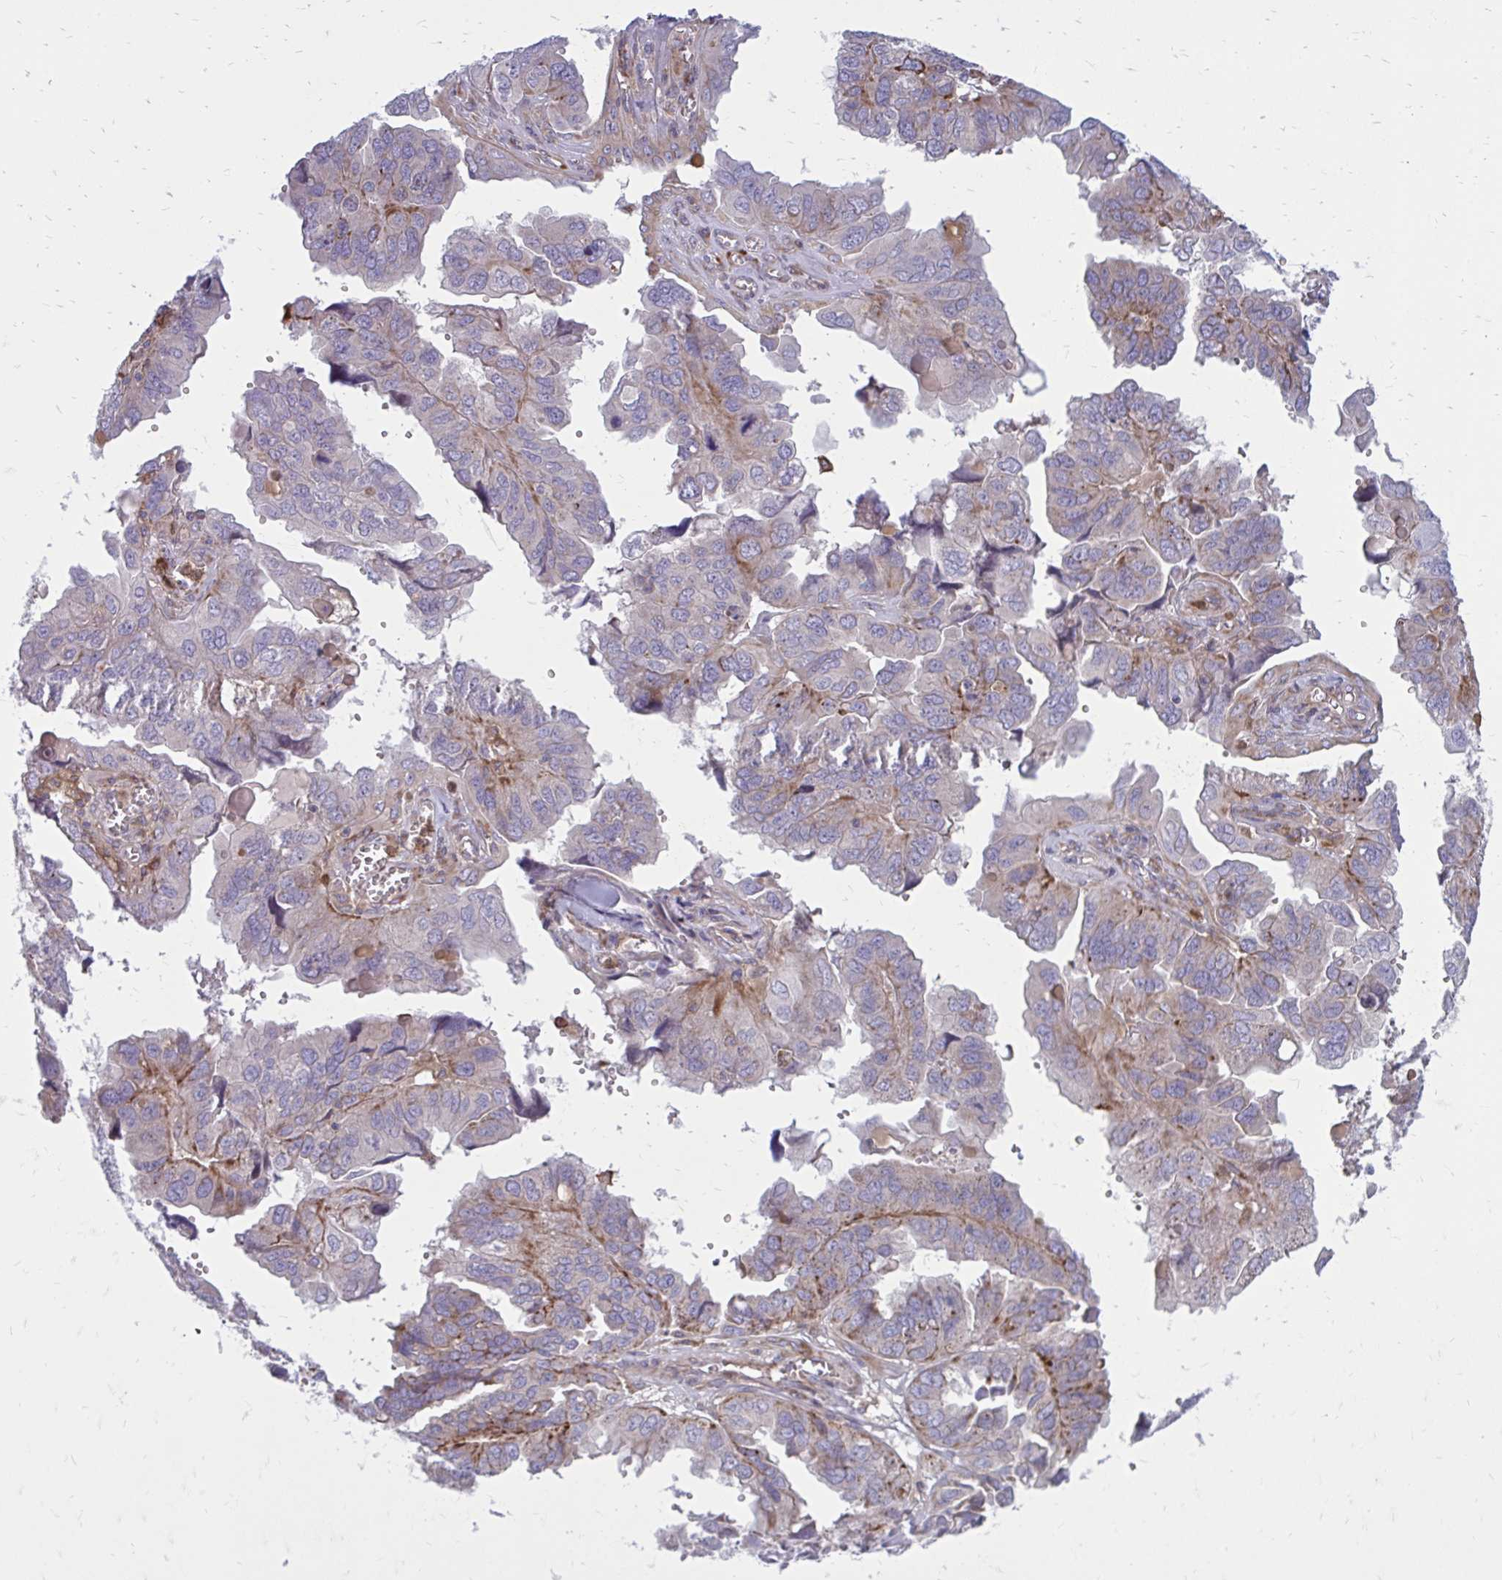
{"staining": {"intensity": "weak", "quantity": "<25%", "location": "cytoplasmic/membranous"}, "tissue": "ovarian cancer", "cell_type": "Tumor cells", "image_type": "cancer", "snomed": [{"axis": "morphology", "description": "Cystadenocarcinoma, serous, NOS"}, {"axis": "topography", "description": "Ovary"}], "caption": "A photomicrograph of ovarian cancer stained for a protein reveals no brown staining in tumor cells.", "gene": "ASAP1", "patient": {"sex": "female", "age": 79}}